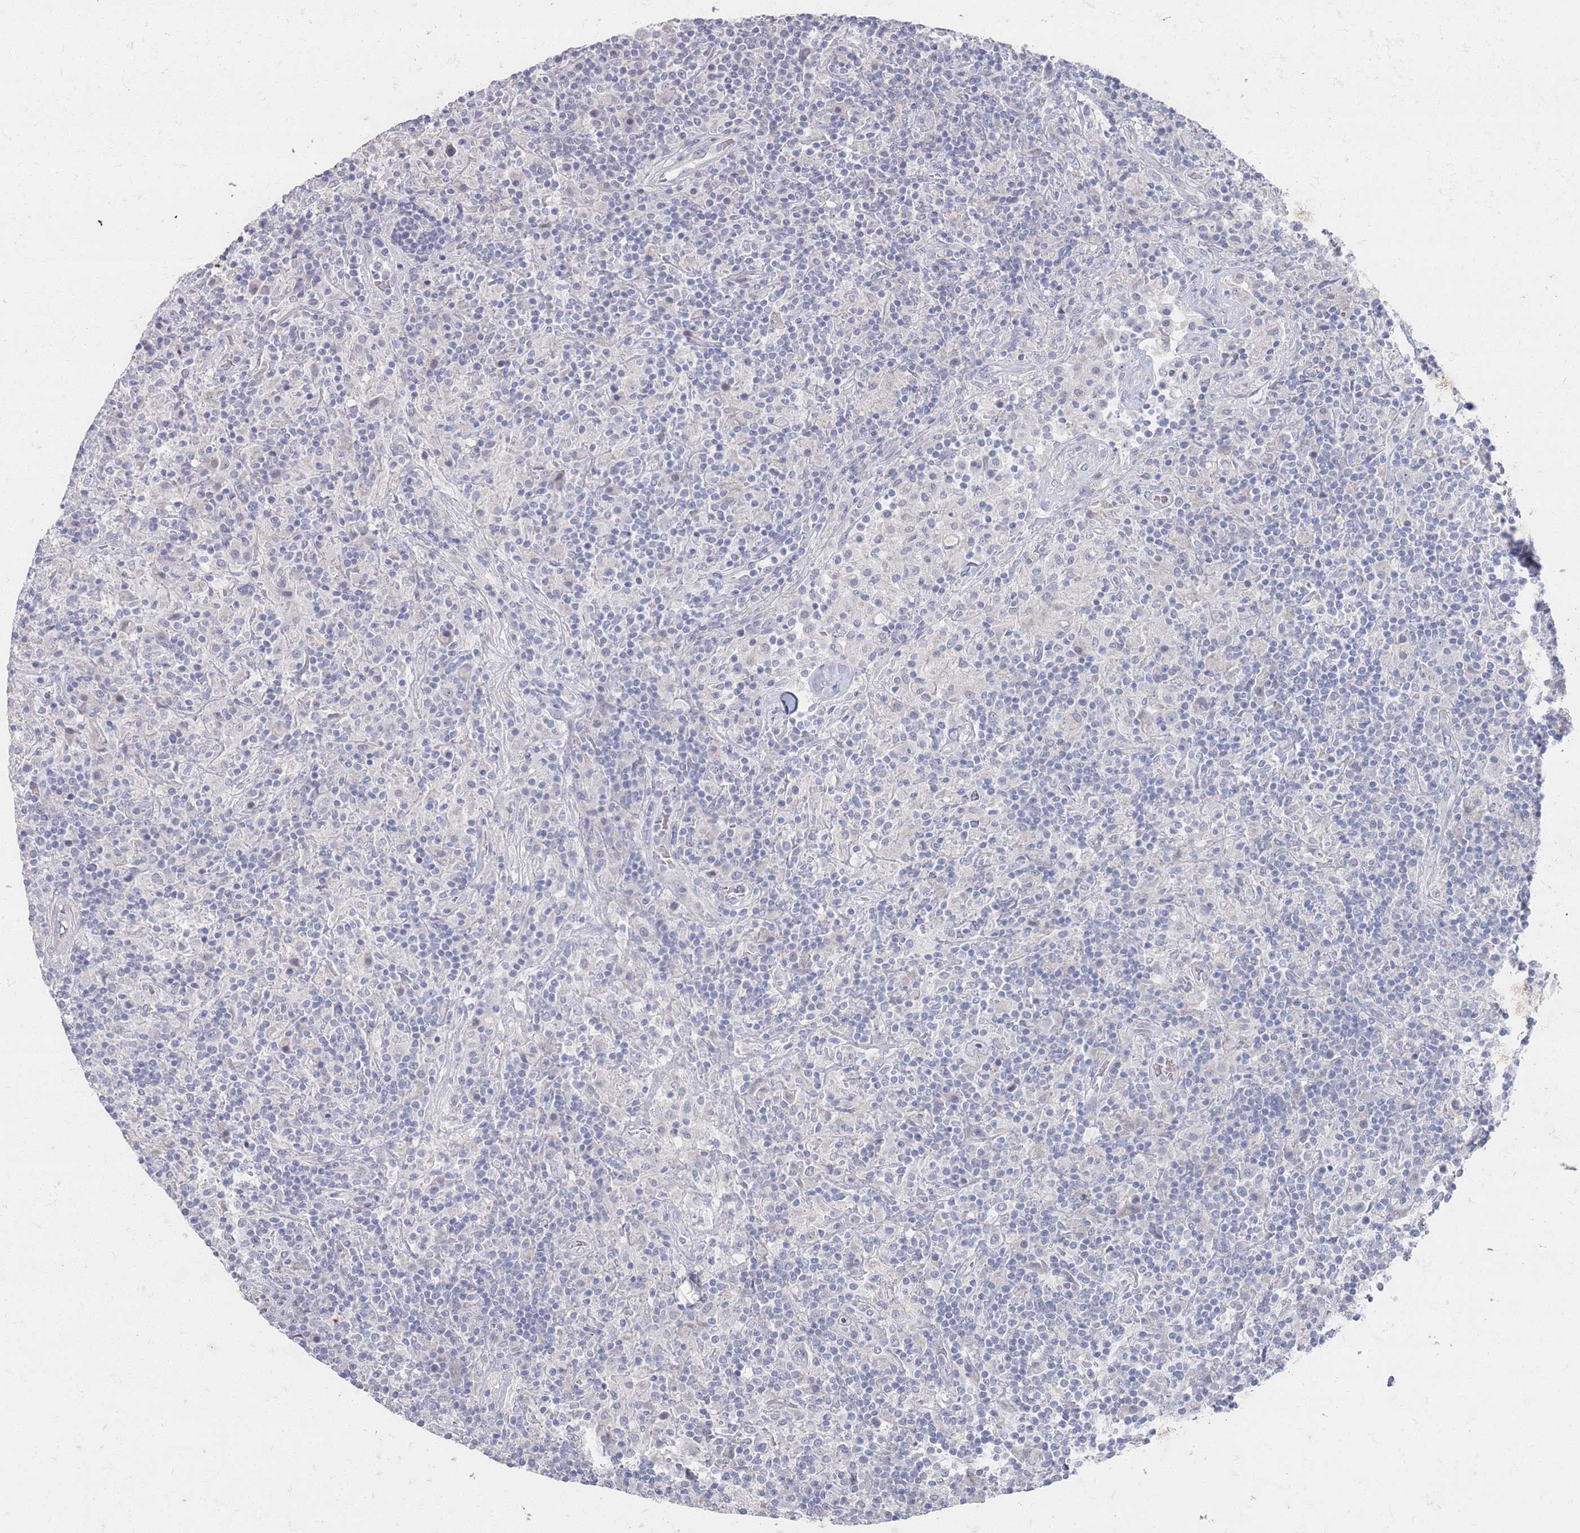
{"staining": {"intensity": "negative", "quantity": "none", "location": "none"}, "tissue": "lymphoma", "cell_type": "Tumor cells", "image_type": "cancer", "snomed": [{"axis": "morphology", "description": "Hodgkin's disease, NOS"}, {"axis": "topography", "description": "Lymph node"}], "caption": "The photomicrograph reveals no staining of tumor cells in lymphoma.", "gene": "PROM2", "patient": {"sex": "male", "age": 70}}